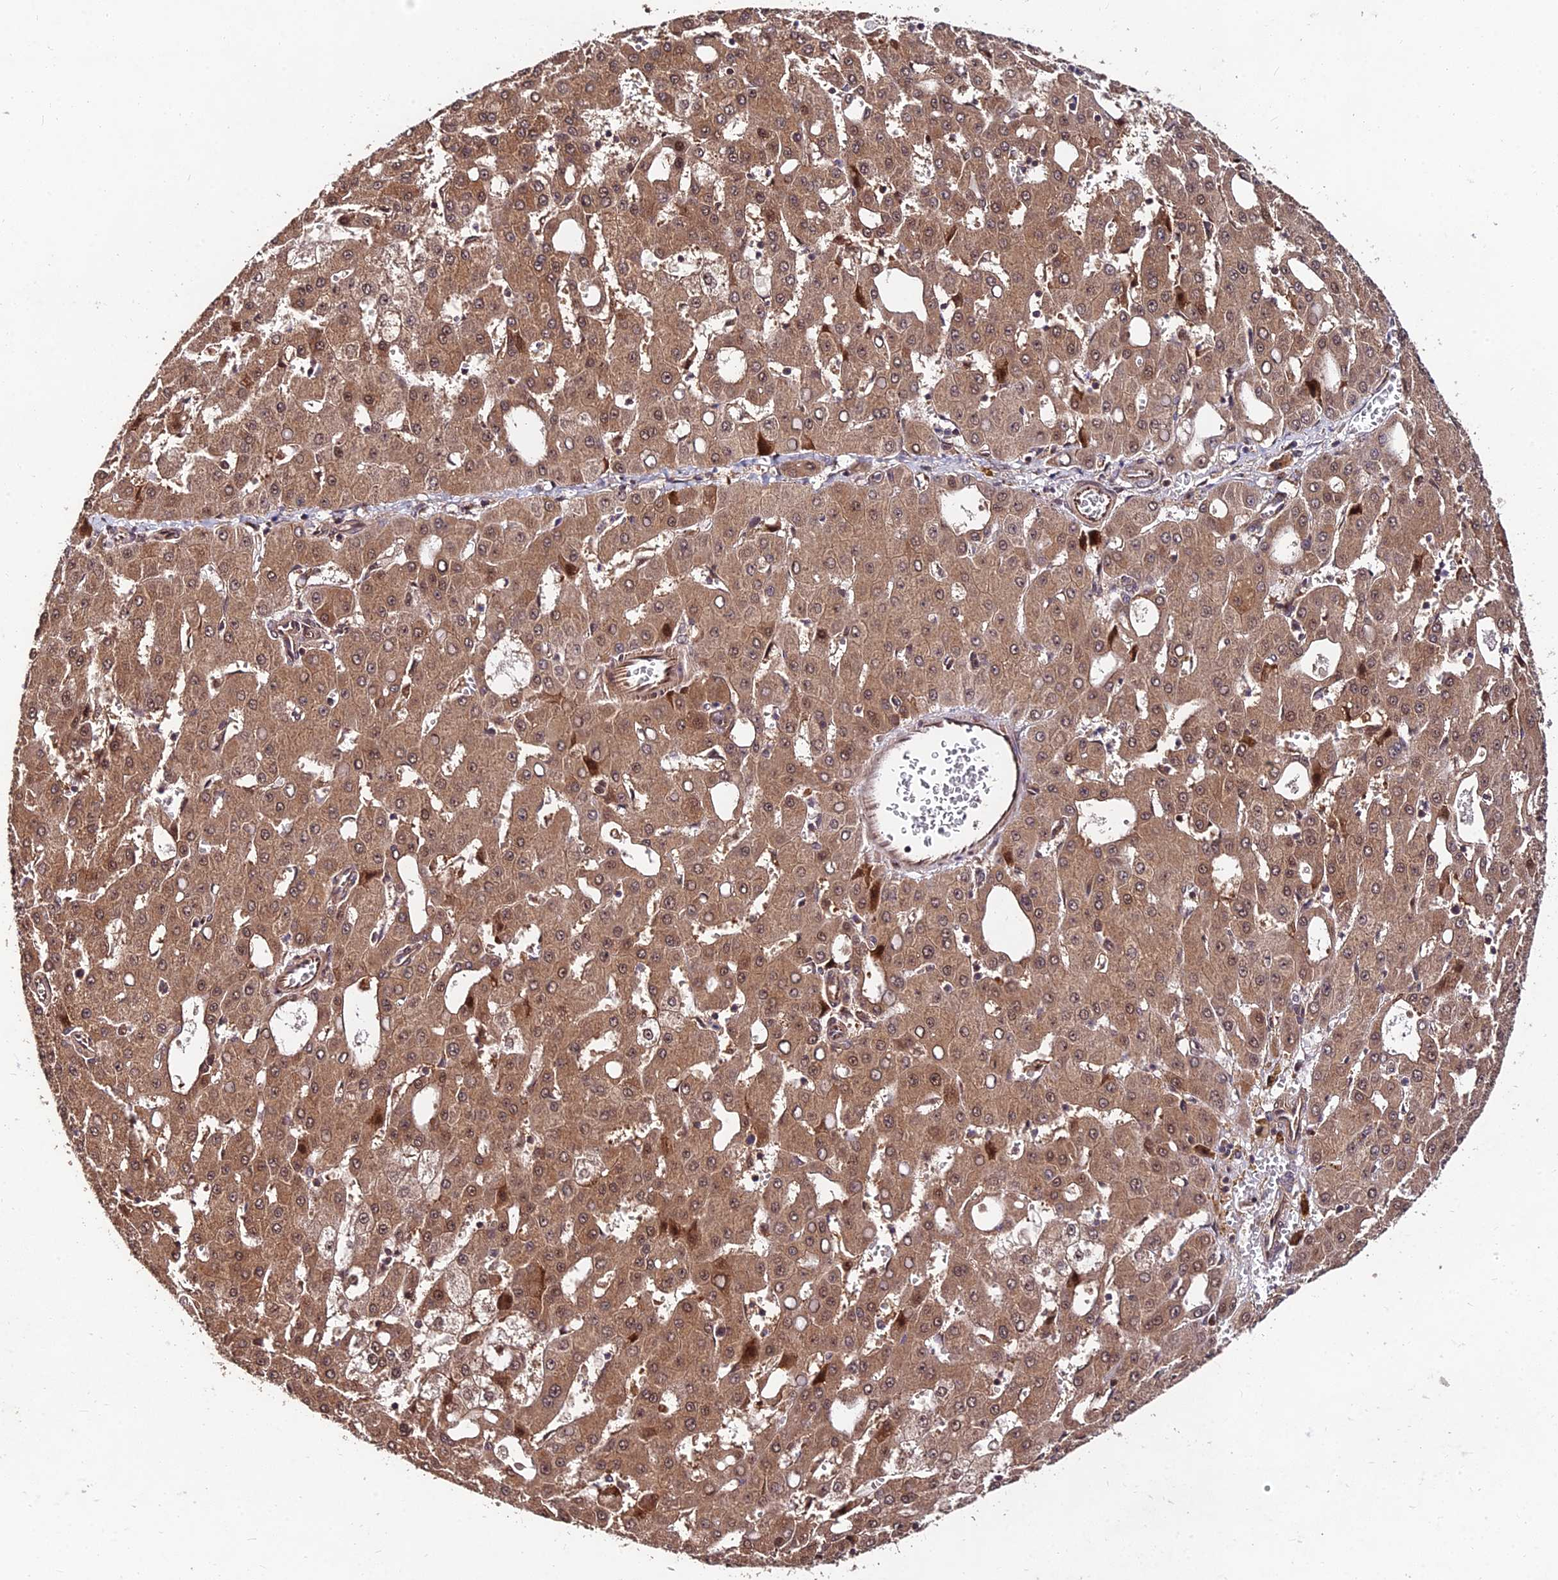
{"staining": {"intensity": "moderate", "quantity": ">75%", "location": "cytoplasmic/membranous,nuclear"}, "tissue": "liver cancer", "cell_type": "Tumor cells", "image_type": "cancer", "snomed": [{"axis": "morphology", "description": "Carcinoma, Hepatocellular, NOS"}, {"axis": "topography", "description": "Liver"}], "caption": "An image of human liver cancer stained for a protein displays moderate cytoplasmic/membranous and nuclear brown staining in tumor cells.", "gene": "MKKS", "patient": {"sex": "male", "age": 47}}